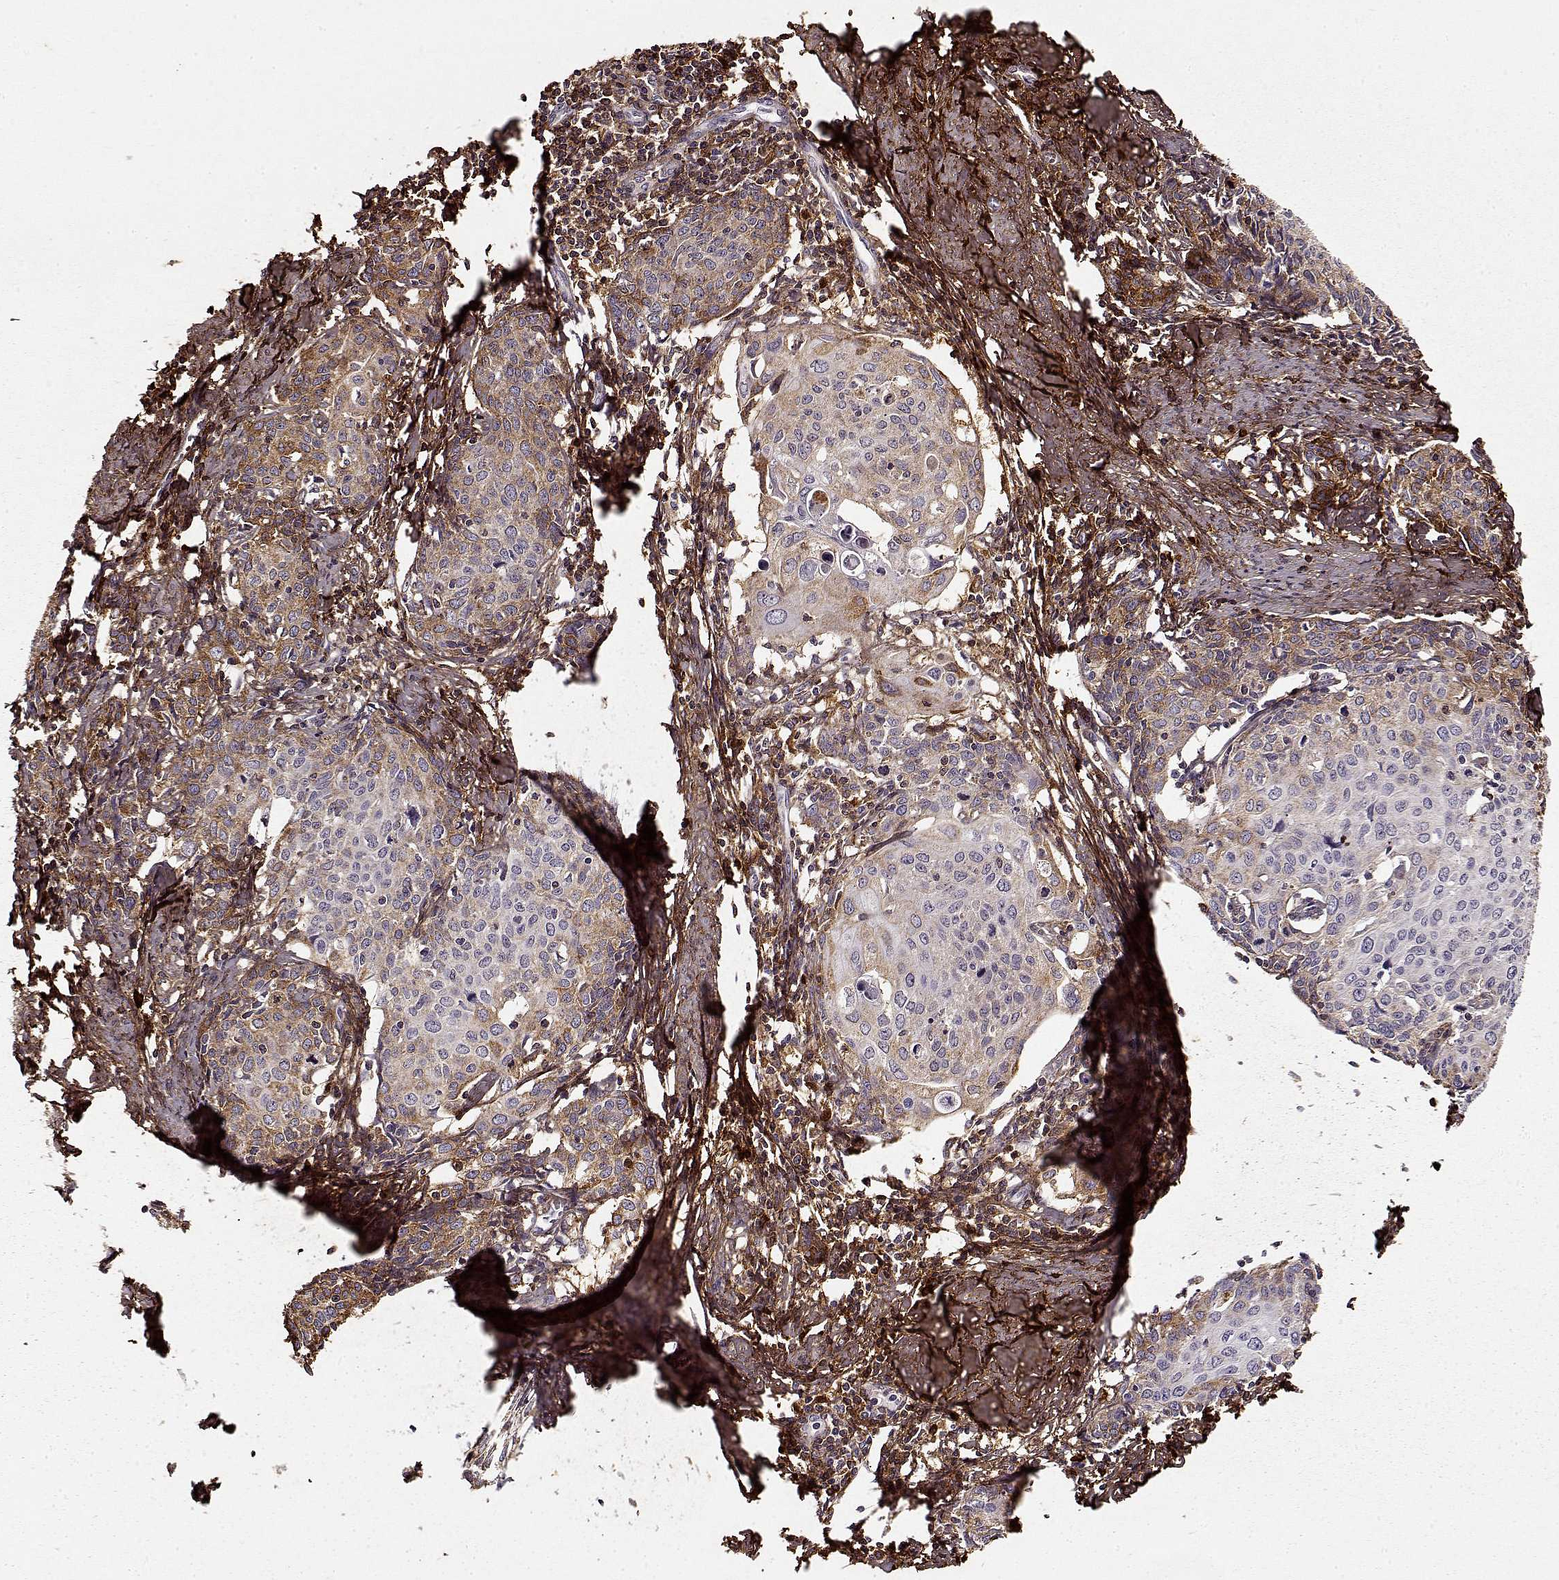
{"staining": {"intensity": "moderate", "quantity": "<25%", "location": "cytoplasmic/membranous"}, "tissue": "cervical cancer", "cell_type": "Tumor cells", "image_type": "cancer", "snomed": [{"axis": "morphology", "description": "Squamous cell carcinoma, NOS"}, {"axis": "topography", "description": "Cervix"}], "caption": "This is a photomicrograph of immunohistochemistry staining of cervical squamous cell carcinoma, which shows moderate positivity in the cytoplasmic/membranous of tumor cells.", "gene": "LUM", "patient": {"sex": "female", "age": 62}}